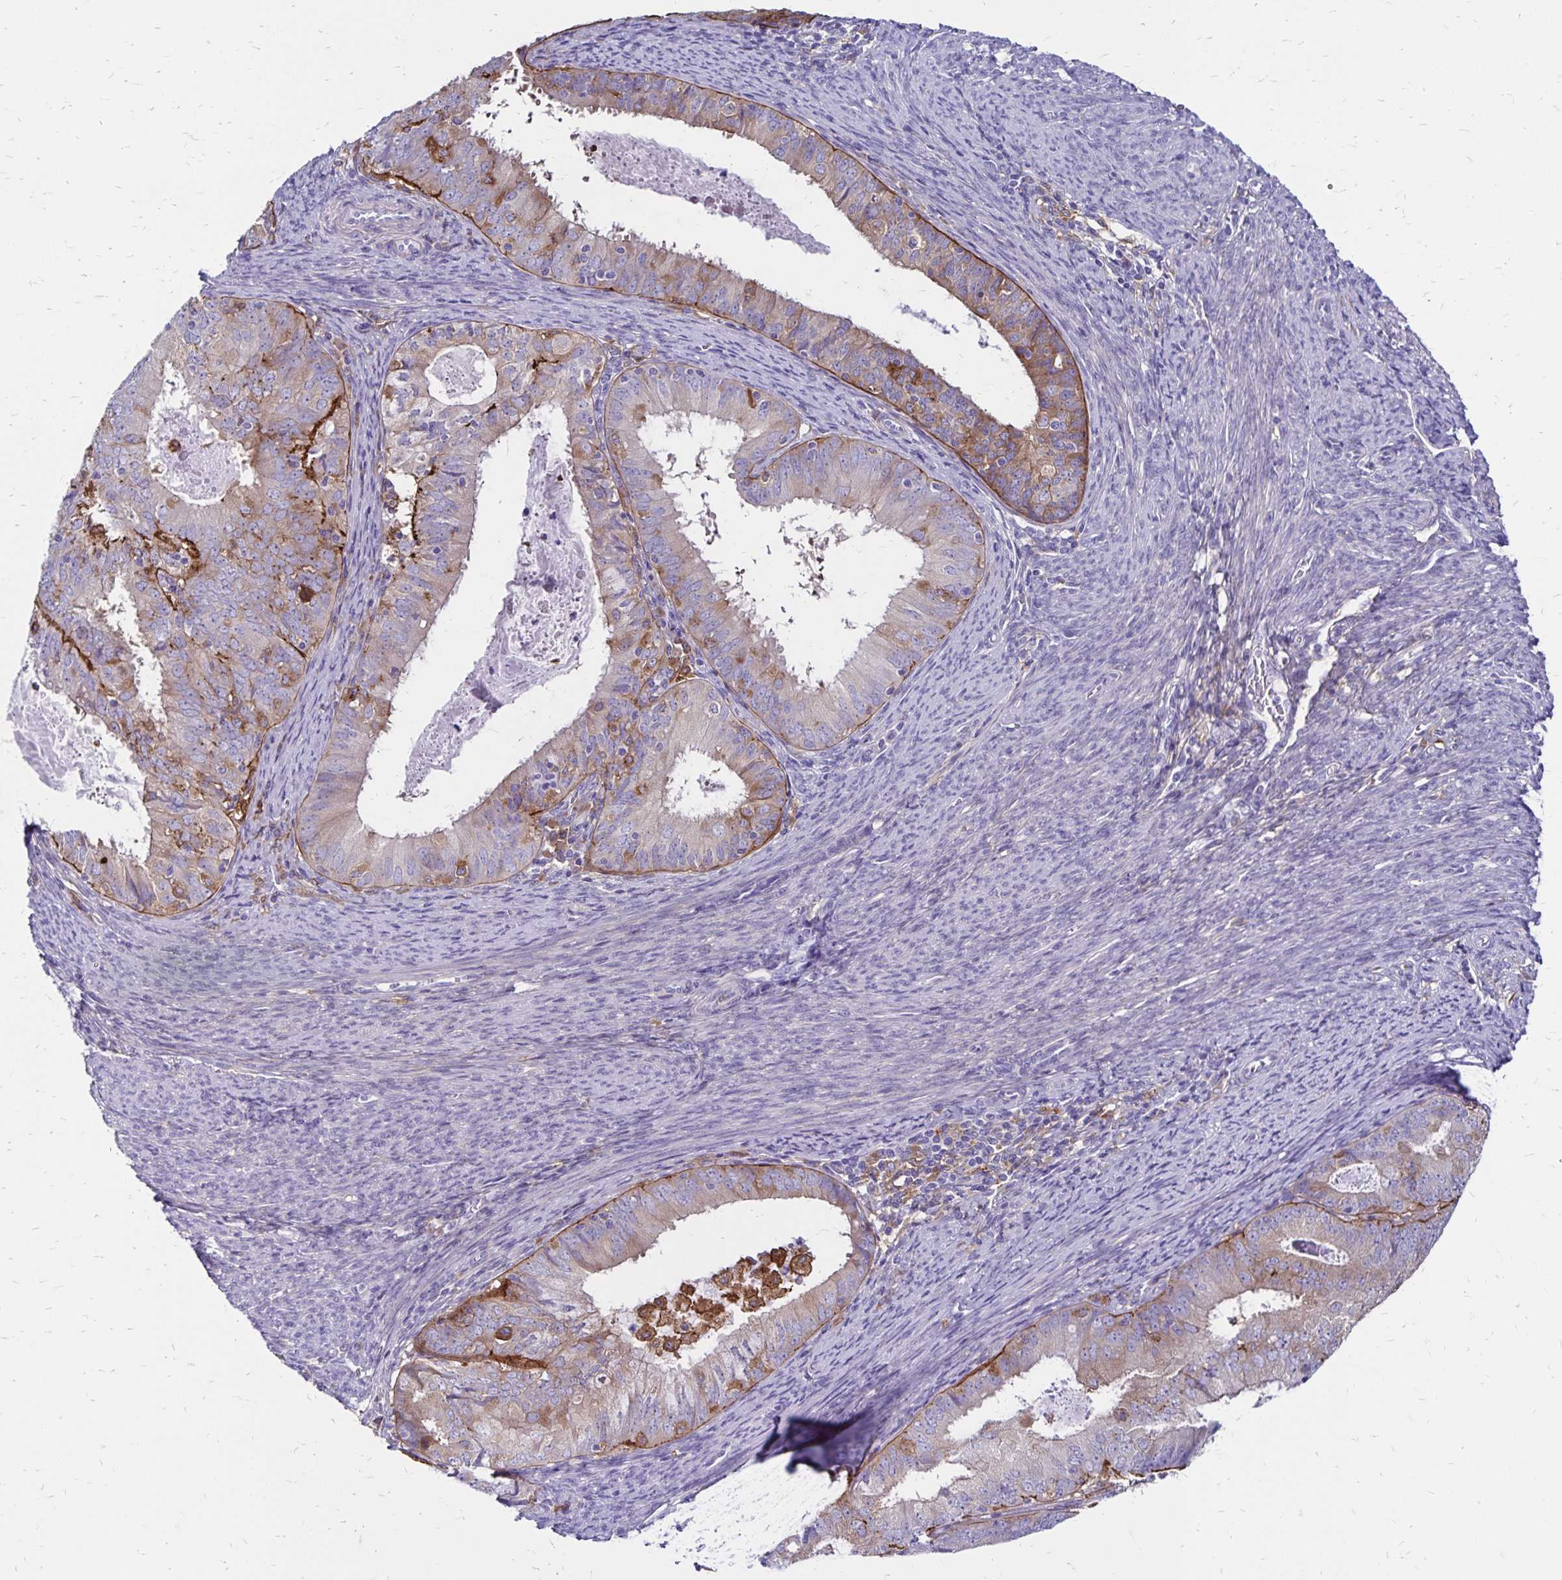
{"staining": {"intensity": "weak", "quantity": "<25%", "location": "cytoplasmic/membranous"}, "tissue": "endometrial cancer", "cell_type": "Tumor cells", "image_type": "cancer", "snomed": [{"axis": "morphology", "description": "Adenocarcinoma, NOS"}, {"axis": "topography", "description": "Endometrium"}], "caption": "High power microscopy image of an immunohistochemistry image of endometrial cancer, revealing no significant staining in tumor cells.", "gene": "TNS3", "patient": {"sex": "female", "age": 57}}